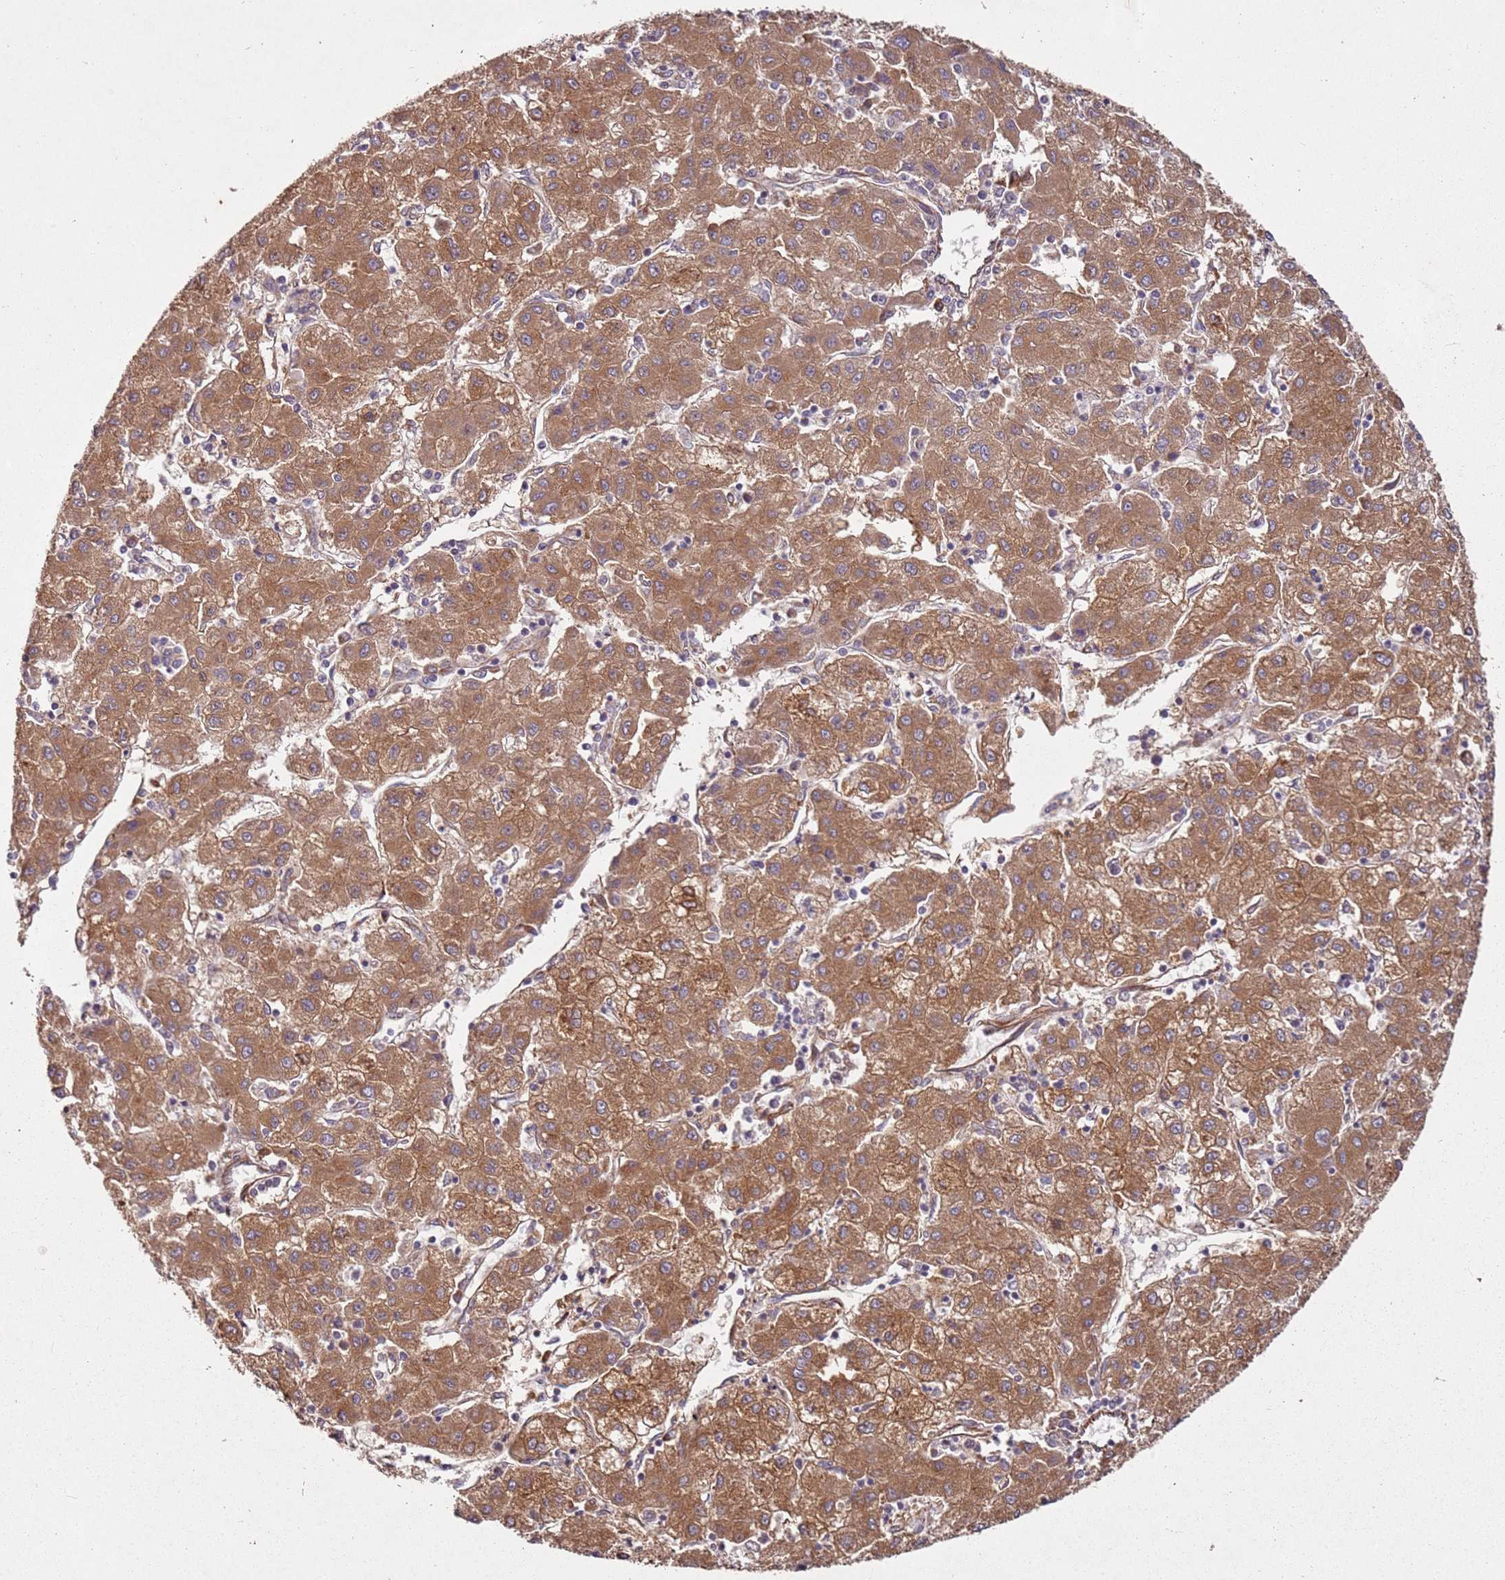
{"staining": {"intensity": "moderate", "quantity": ">75%", "location": "cytoplasmic/membranous"}, "tissue": "liver cancer", "cell_type": "Tumor cells", "image_type": "cancer", "snomed": [{"axis": "morphology", "description": "Carcinoma, Hepatocellular, NOS"}, {"axis": "topography", "description": "Liver"}], "caption": "Tumor cells display medium levels of moderate cytoplasmic/membranous positivity in about >75% of cells in human hepatocellular carcinoma (liver).", "gene": "ARFRP1", "patient": {"sex": "male", "age": 72}}